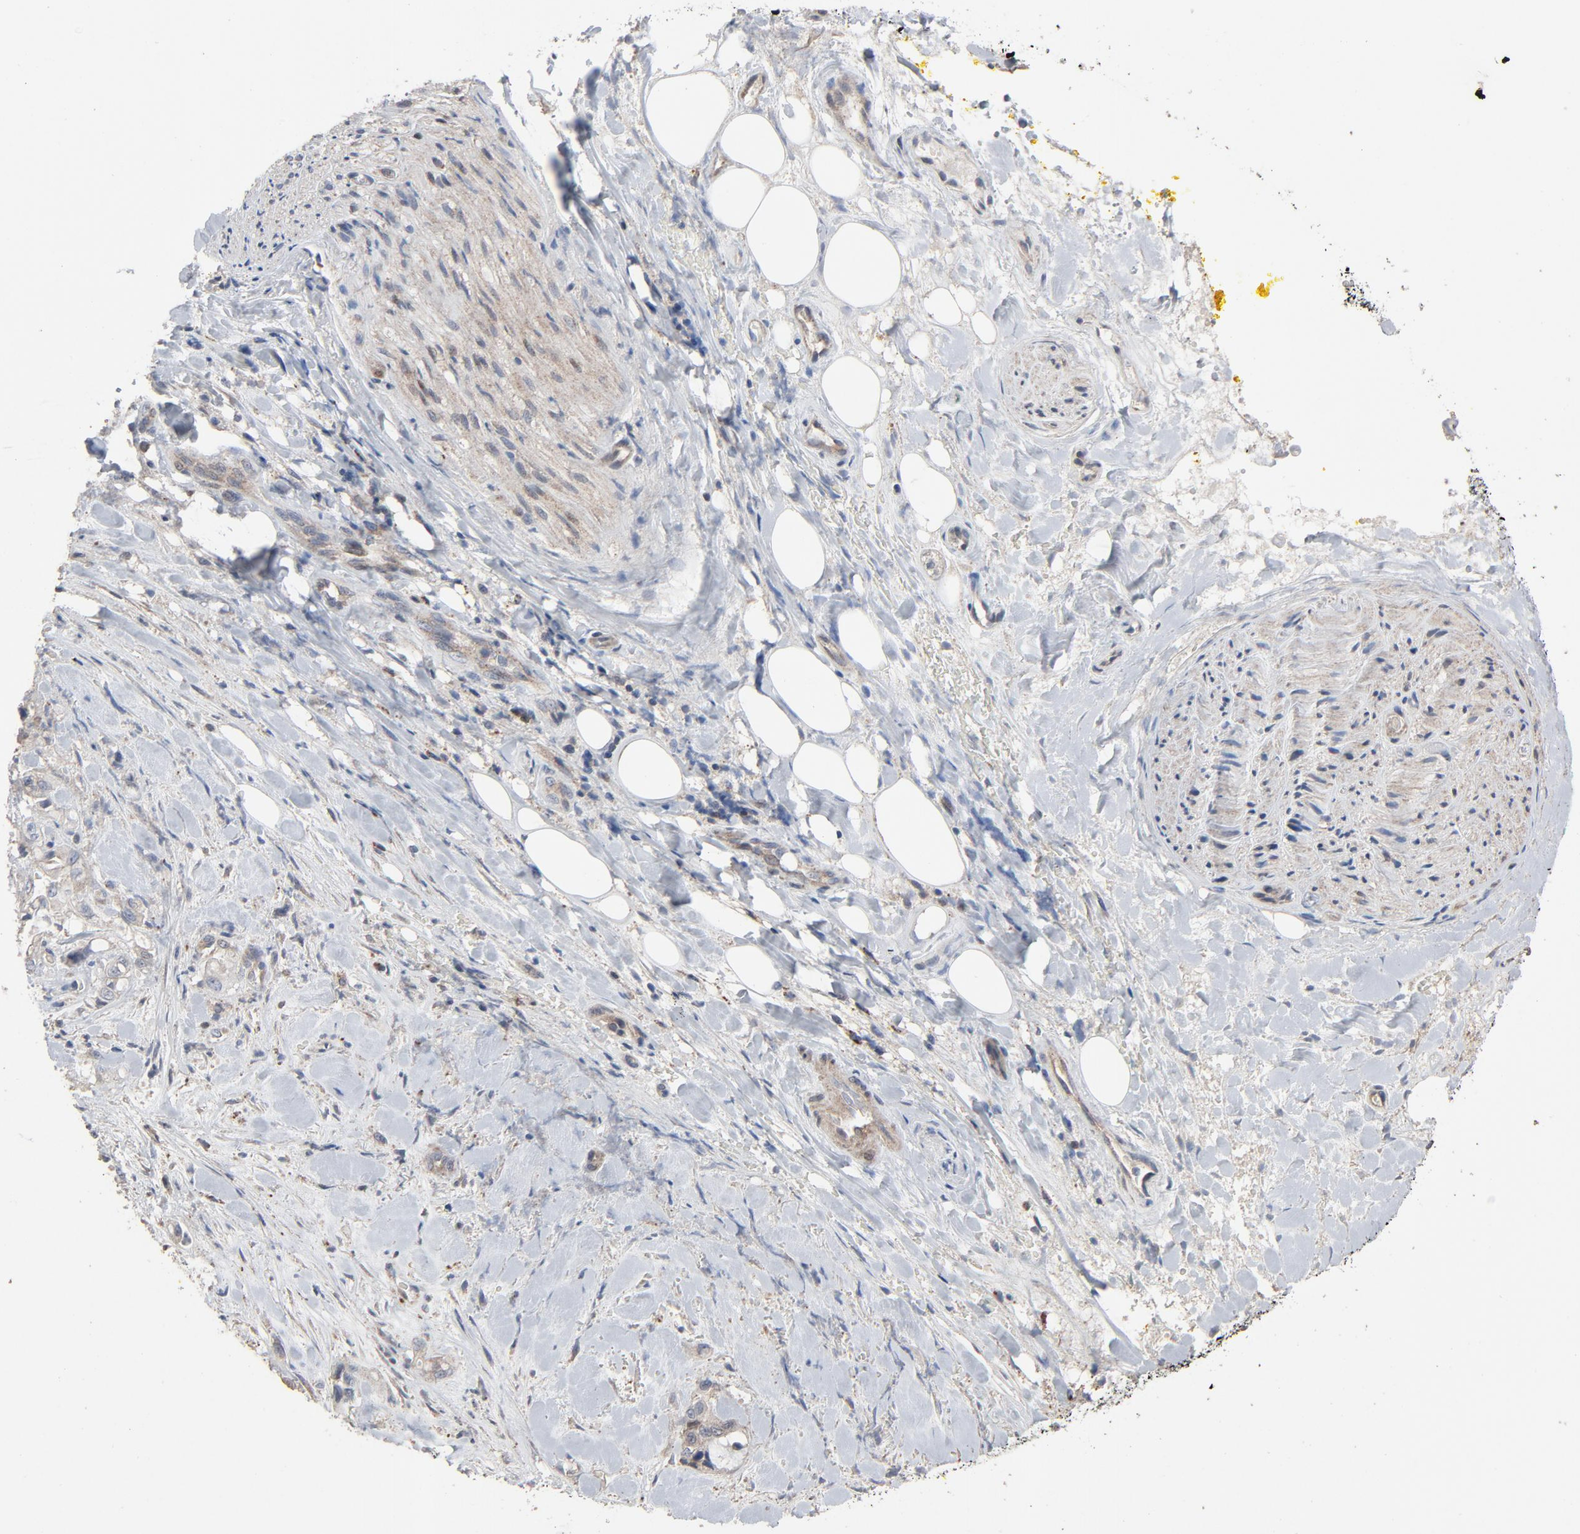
{"staining": {"intensity": "weak", "quantity": "25%-75%", "location": "cytoplasmic/membranous"}, "tissue": "pancreatic cancer", "cell_type": "Tumor cells", "image_type": "cancer", "snomed": [{"axis": "morphology", "description": "Adenocarcinoma, NOS"}, {"axis": "topography", "description": "Pancreas"}], "caption": "Tumor cells reveal weak cytoplasmic/membranous positivity in approximately 25%-75% of cells in pancreatic cancer (adenocarcinoma). The staining was performed using DAB, with brown indicating positive protein expression. Nuclei are stained blue with hematoxylin.", "gene": "CDK6", "patient": {"sex": "male", "age": 70}}